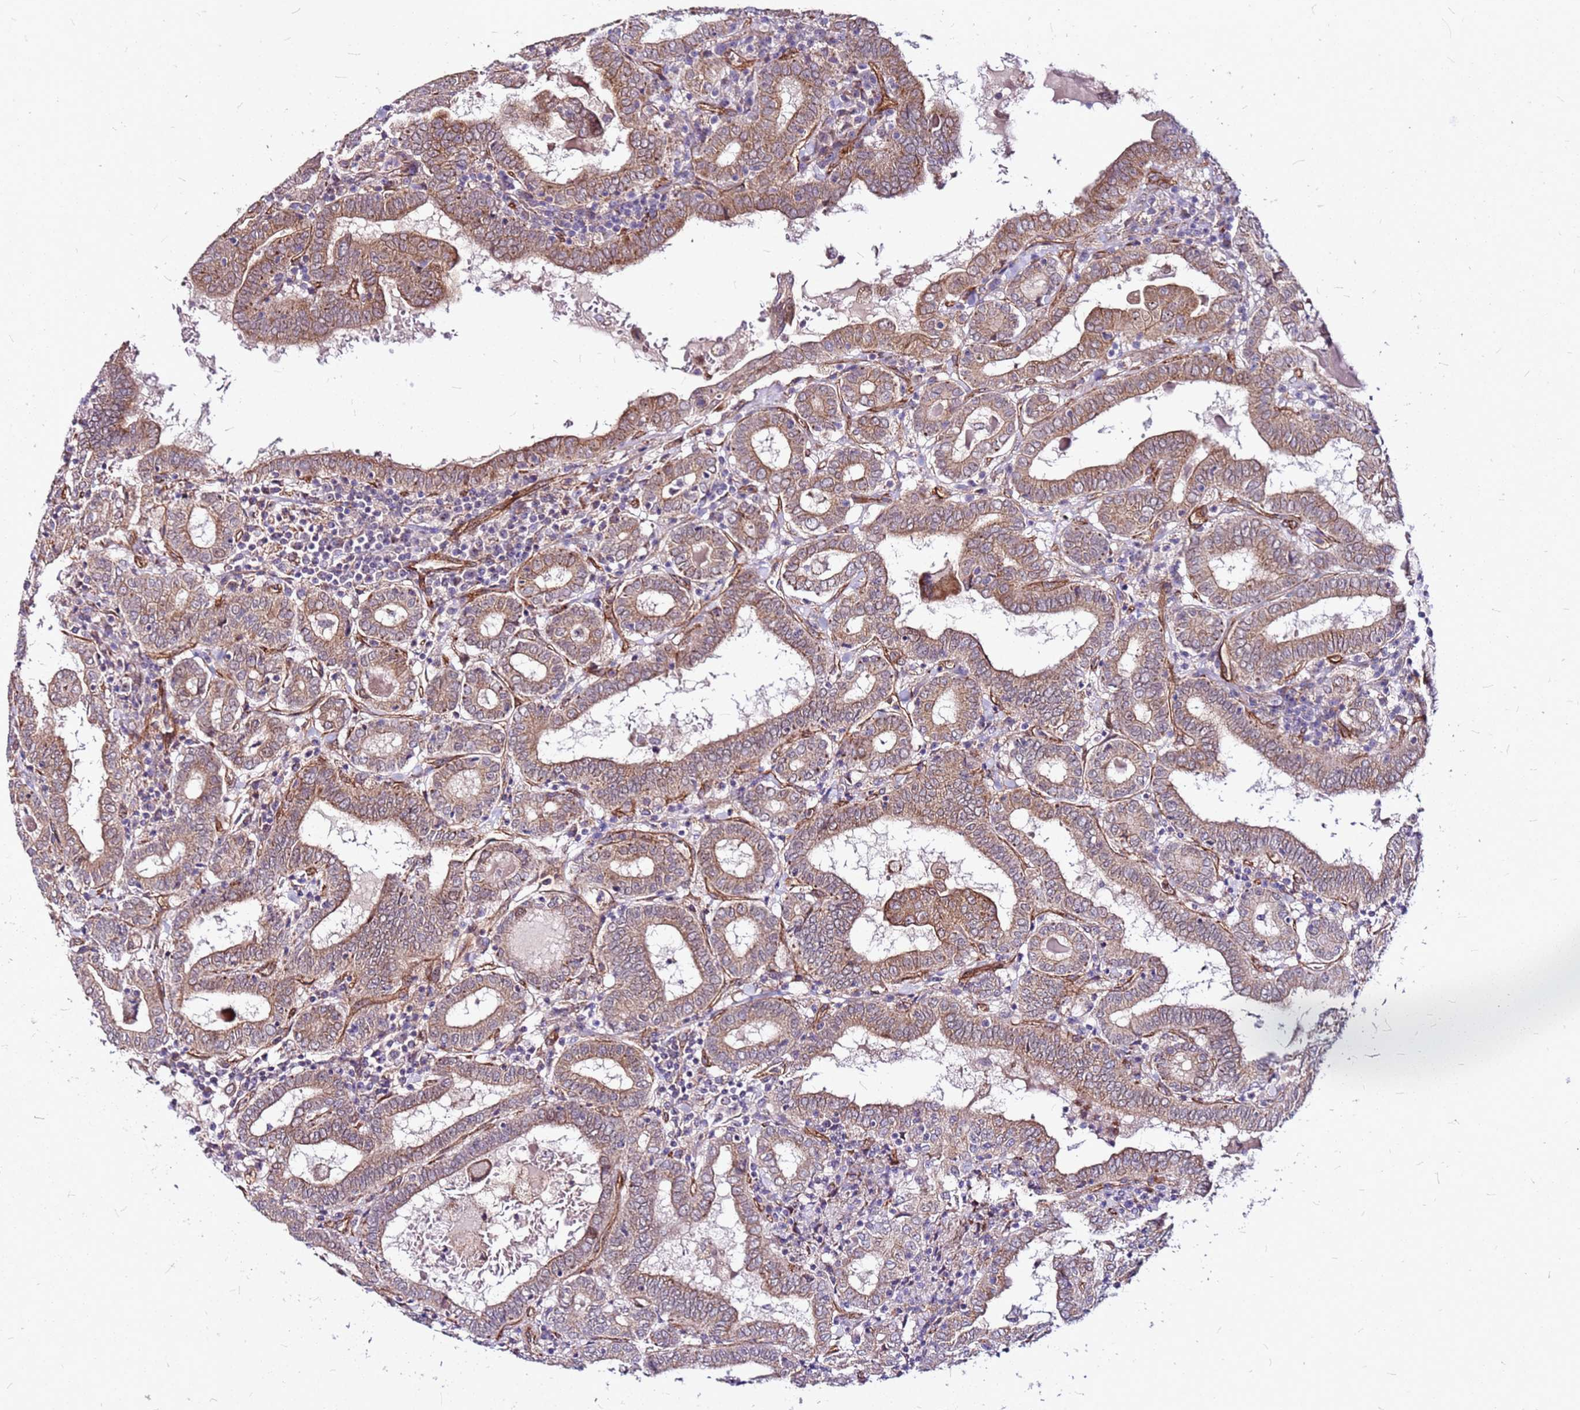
{"staining": {"intensity": "moderate", "quantity": ">75%", "location": "cytoplasmic/membranous"}, "tissue": "thyroid cancer", "cell_type": "Tumor cells", "image_type": "cancer", "snomed": [{"axis": "morphology", "description": "Papillary adenocarcinoma, NOS"}, {"axis": "topography", "description": "Thyroid gland"}], "caption": "Protein expression analysis of human papillary adenocarcinoma (thyroid) reveals moderate cytoplasmic/membranous staining in about >75% of tumor cells. Using DAB (brown) and hematoxylin (blue) stains, captured at high magnification using brightfield microscopy.", "gene": "TOPAZ1", "patient": {"sex": "female", "age": 72}}